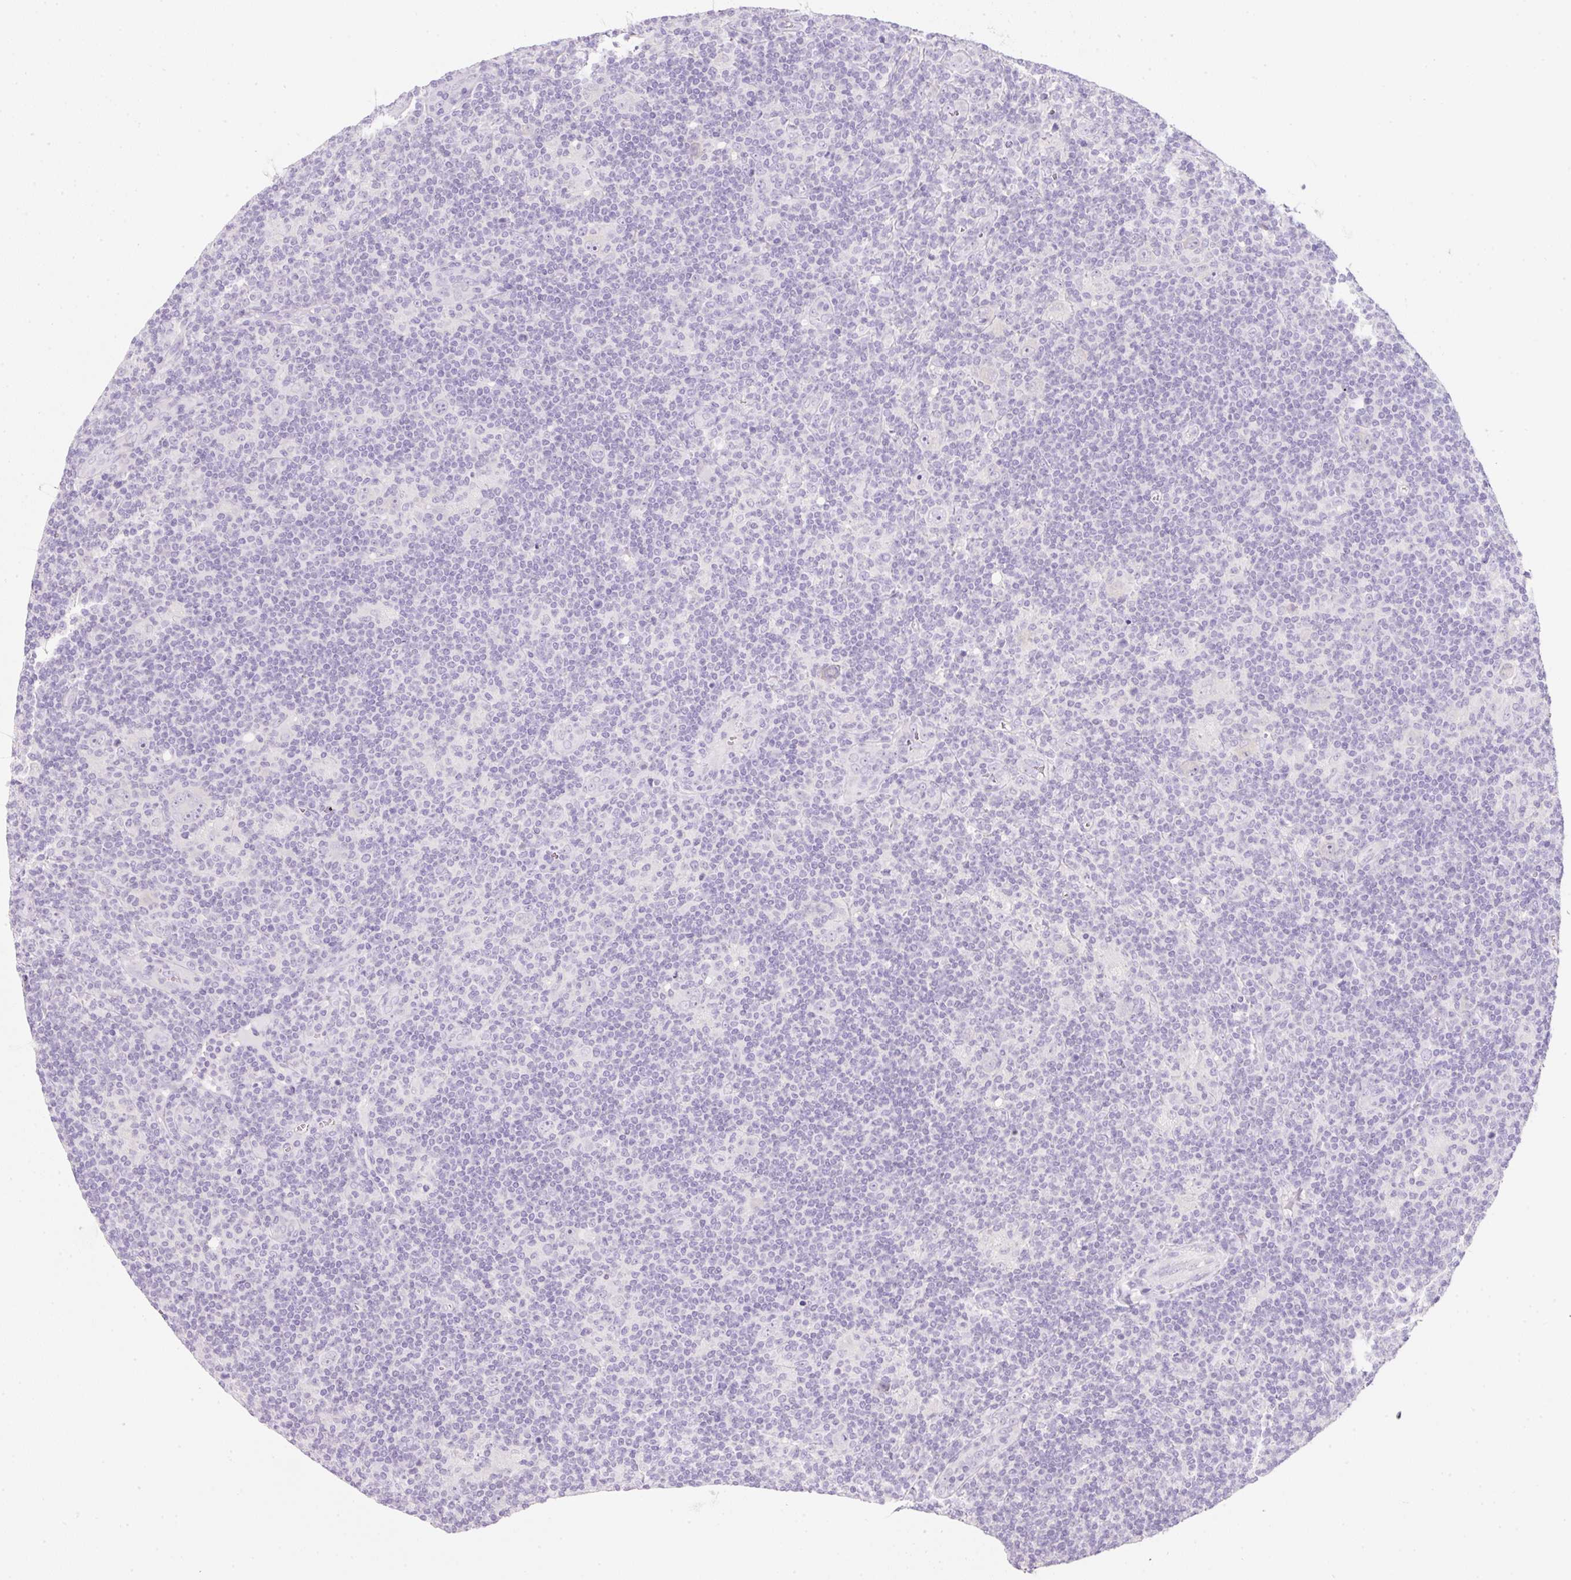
{"staining": {"intensity": "negative", "quantity": "none", "location": "none"}, "tissue": "lymphoma", "cell_type": "Tumor cells", "image_type": "cancer", "snomed": [{"axis": "morphology", "description": "Hodgkin's disease, NOS"}, {"axis": "topography", "description": "Lymph node"}], "caption": "A high-resolution micrograph shows IHC staining of Hodgkin's disease, which reveals no significant positivity in tumor cells. (DAB (3,3'-diaminobenzidine) IHC visualized using brightfield microscopy, high magnification).", "gene": "SLC2A2", "patient": {"sex": "female", "age": 57}}